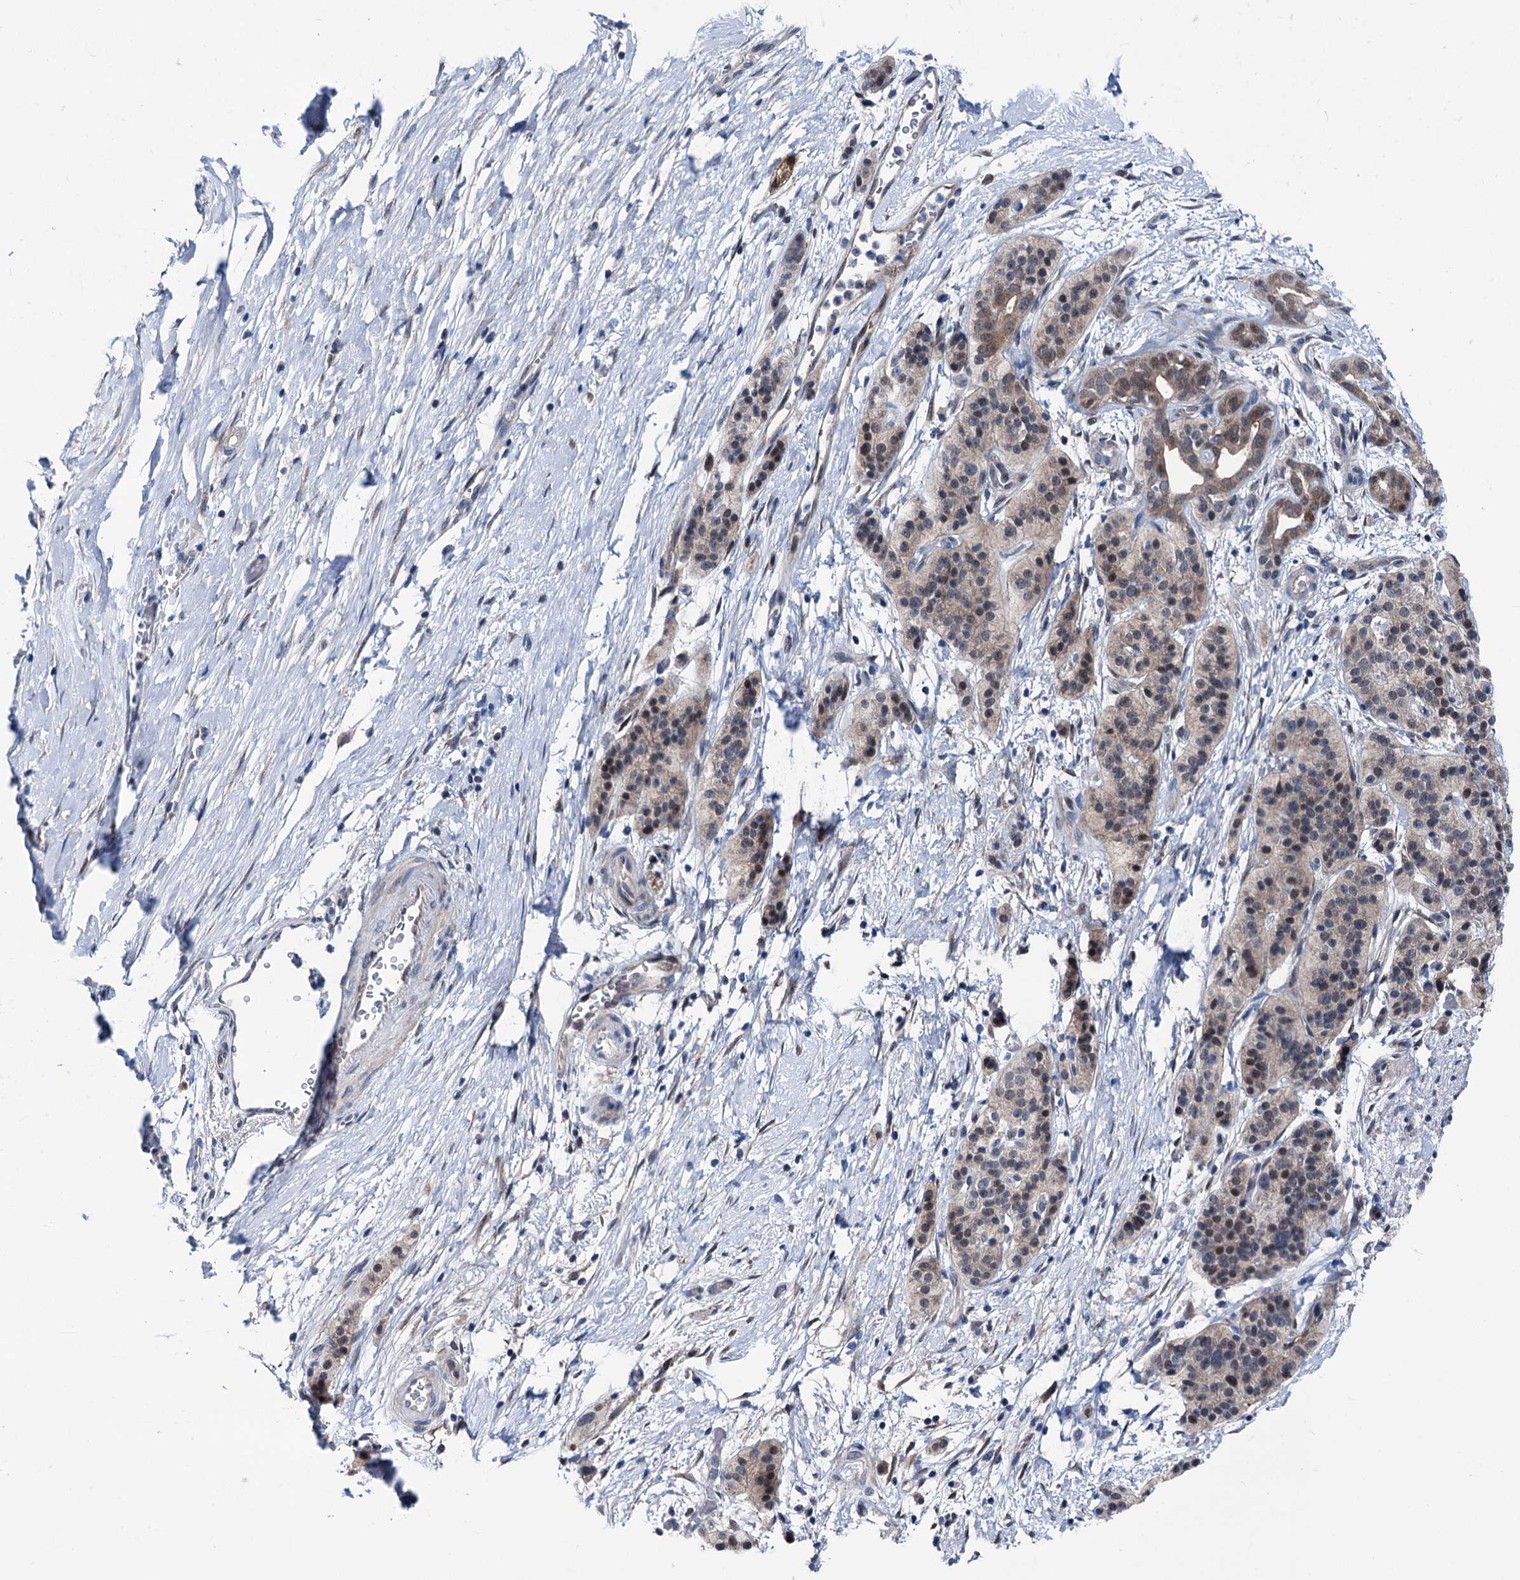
{"staining": {"intensity": "moderate", "quantity": "25%-75%", "location": "cytoplasmic/membranous,nuclear"}, "tissue": "pancreatic cancer", "cell_type": "Tumor cells", "image_type": "cancer", "snomed": [{"axis": "morphology", "description": "Adenocarcinoma, NOS"}, {"axis": "topography", "description": "Pancreas"}], "caption": "Immunohistochemistry of human pancreatic cancer reveals medium levels of moderate cytoplasmic/membranous and nuclear staining in approximately 25%-75% of tumor cells. Using DAB (brown) and hematoxylin (blue) stains, captured at high magnification using brightfield microscopy.", "gene": "GLO1", "patient": {"sex": "male", "age": 50}}